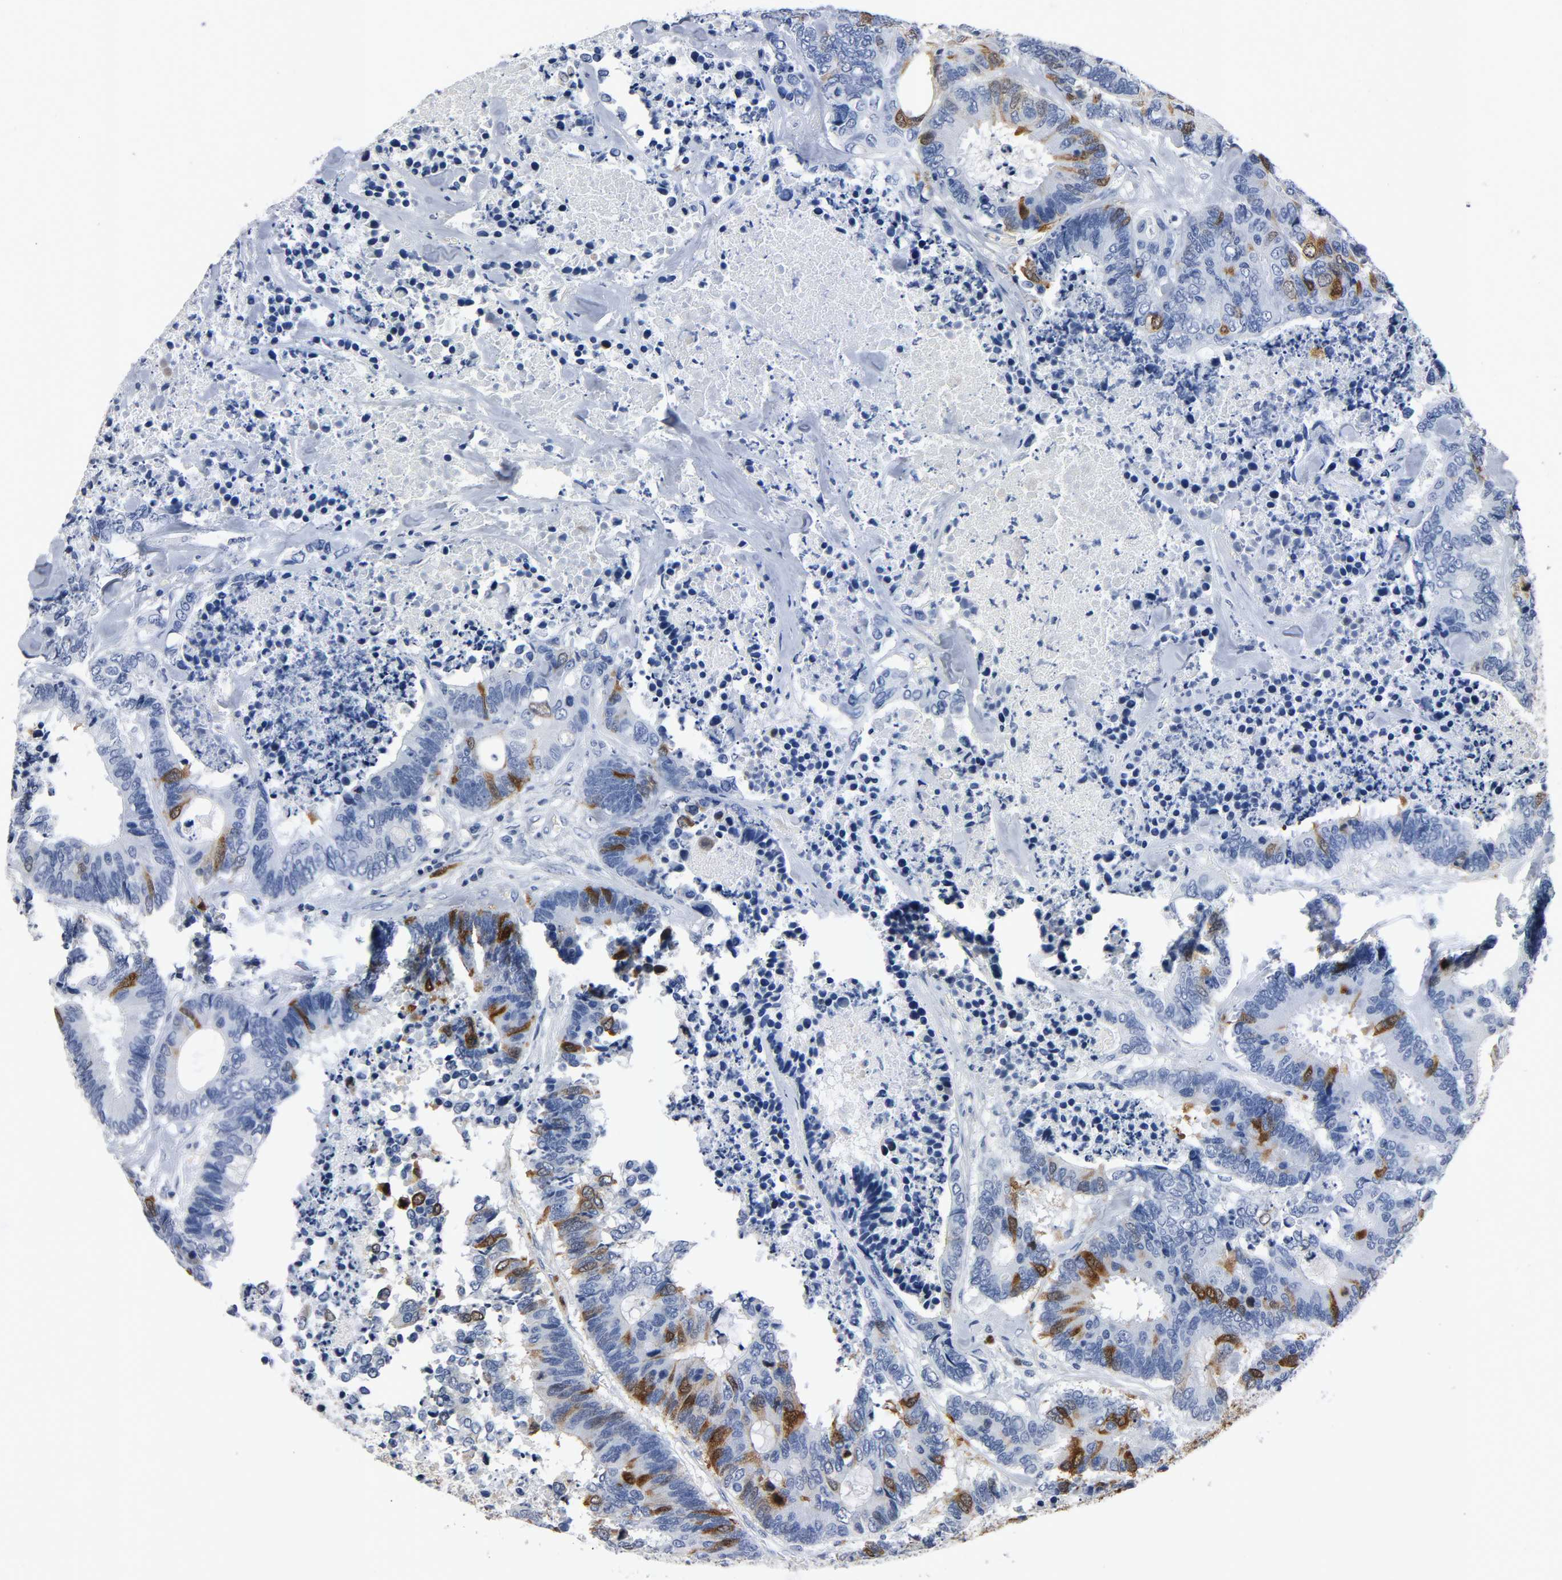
{"staining": {"intensity": "strong", "quantity": "25%-75%", "location": "cytoplasmic/membranous,nuclear"}, "tissue": "colorectal cancer", "cell_type": "Tumor cells", "image_type": "cancer", "snomed": [{"axis": "morphology", "description": "Adenocarcinoma, NOS"}, {"axis": "topography", "description": "Rectum"}], "caption": "Adenocarcinoma (colorectal) was stained to show a protein in brown. There is high levels of strong cytoplasmic/membranous and nuclear expression in about 25%-75% of tumor cells. (IHC, brightfield microscopy, high magnification).", "gene": "CDC20", "patient": {"sex": "male", "age": 55}}